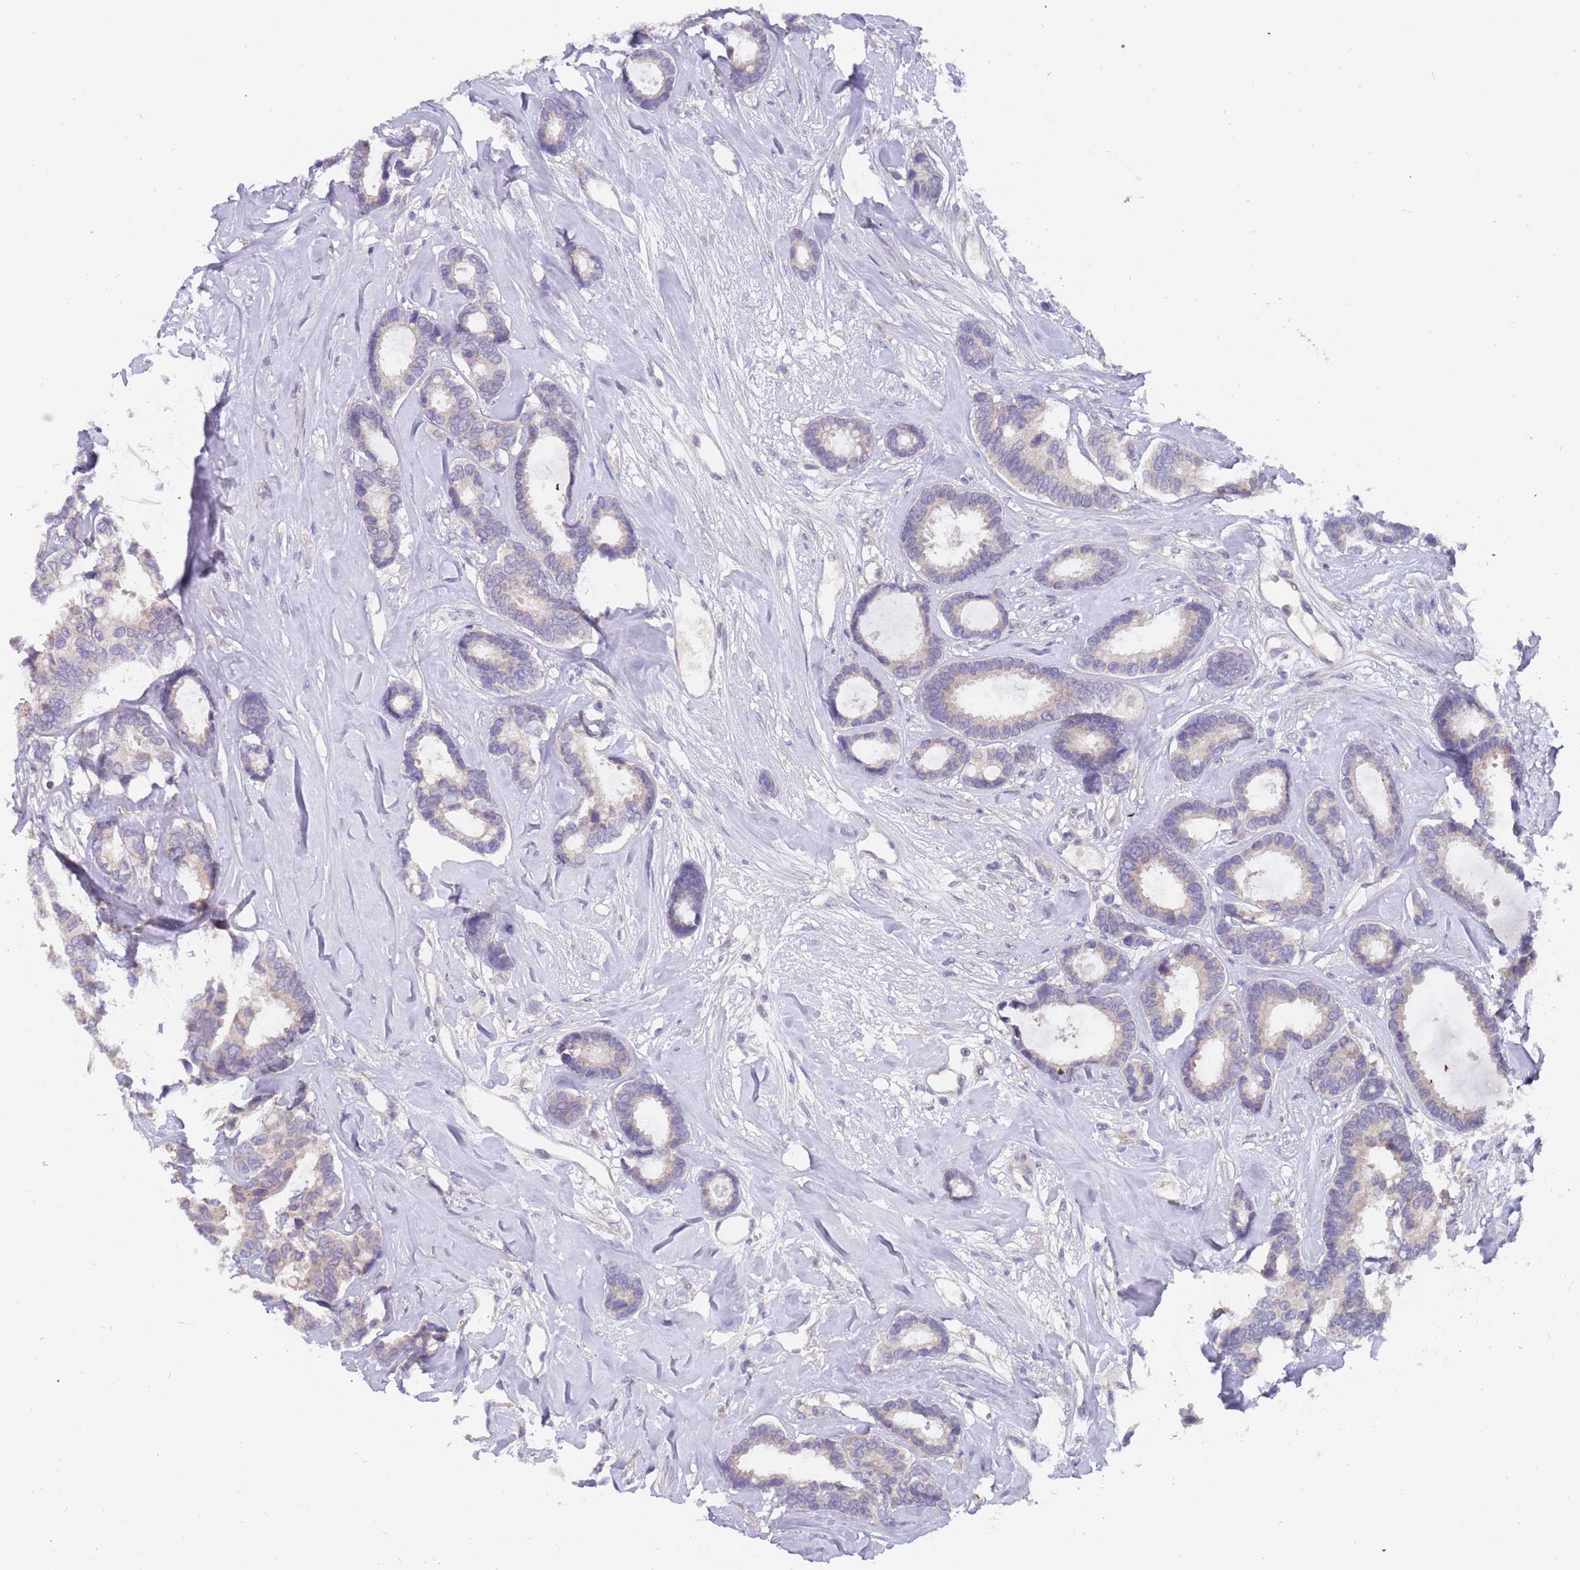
{"staining": {"intensity": "negative", "quantity": "none", "location": "none"}, "tissue": "breast cancer", "cell_type": "Tumor cells", "image_type": "cancer", "snomed": [{"axis": "morphology", "description": "Duct carcinoma"}, {"axis": "topography", "description": "Breast"}], "caption": "There is no significant staining in tumor cells of breast cancer (infiltrating ductal carcinoma).", "gene": "ZNF746", "patient": {"sex": "female", "age": 87}}